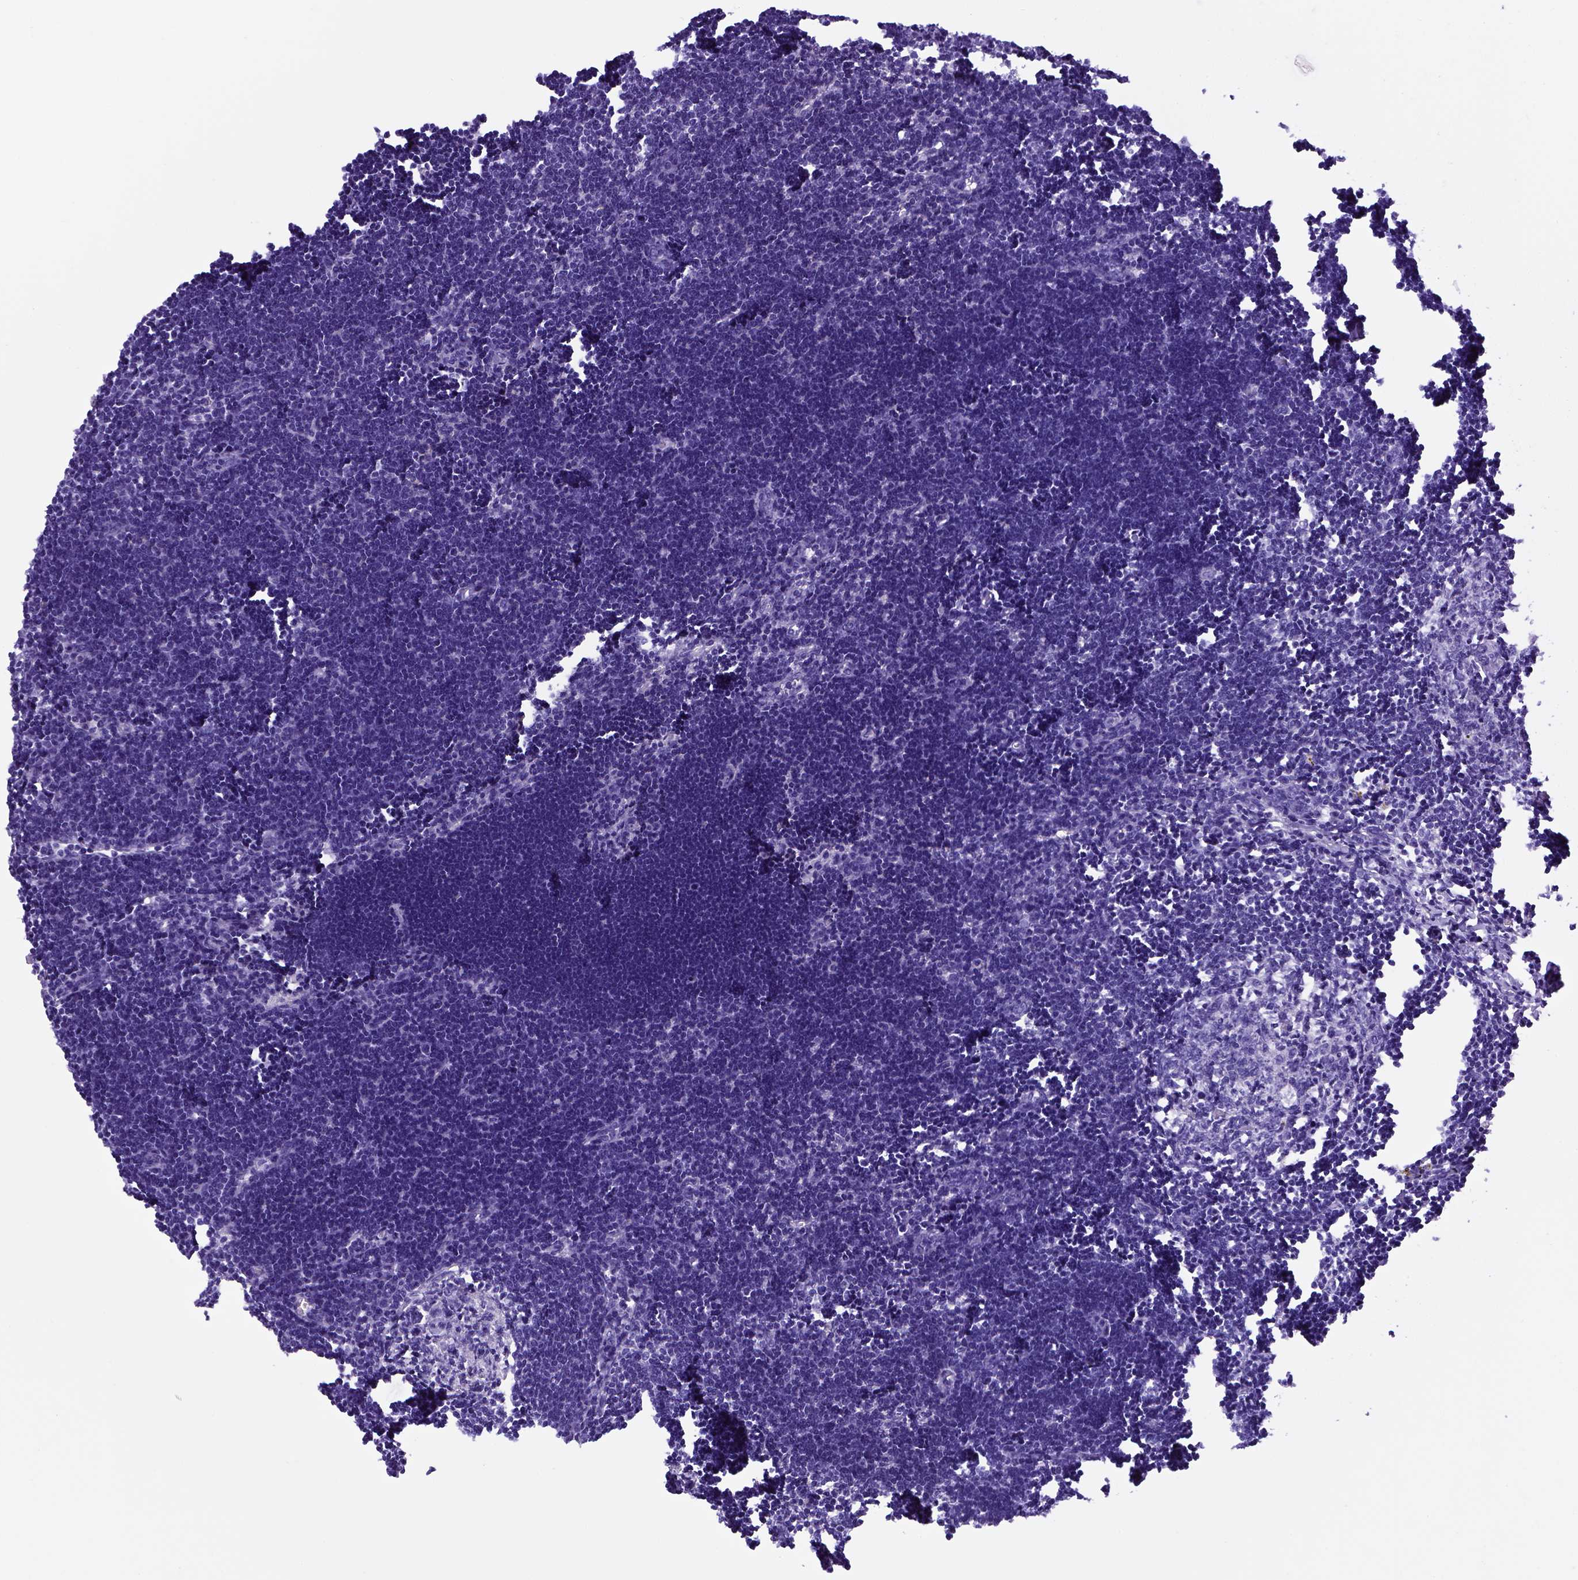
{"staining": {"intensity": "negative", "quantity": "none", "location": "none"}, "tissue": "lymph node", "cell_type": "Germinal center cells", "image_type": "normal", "snomed": [{"axis": "morphology", "description": "Normal tissue, NOS"}, {"axis": "topography", "description": "Lymph node"}], "caption": "High power microscopy image of an immunohistochemistry (IHC) photomicrograph of unremarkable lymph node, revealing no significant staining in germinal center cells.", "gene": "ITIH4", "patient": {"sex": "male", "age": 55}}